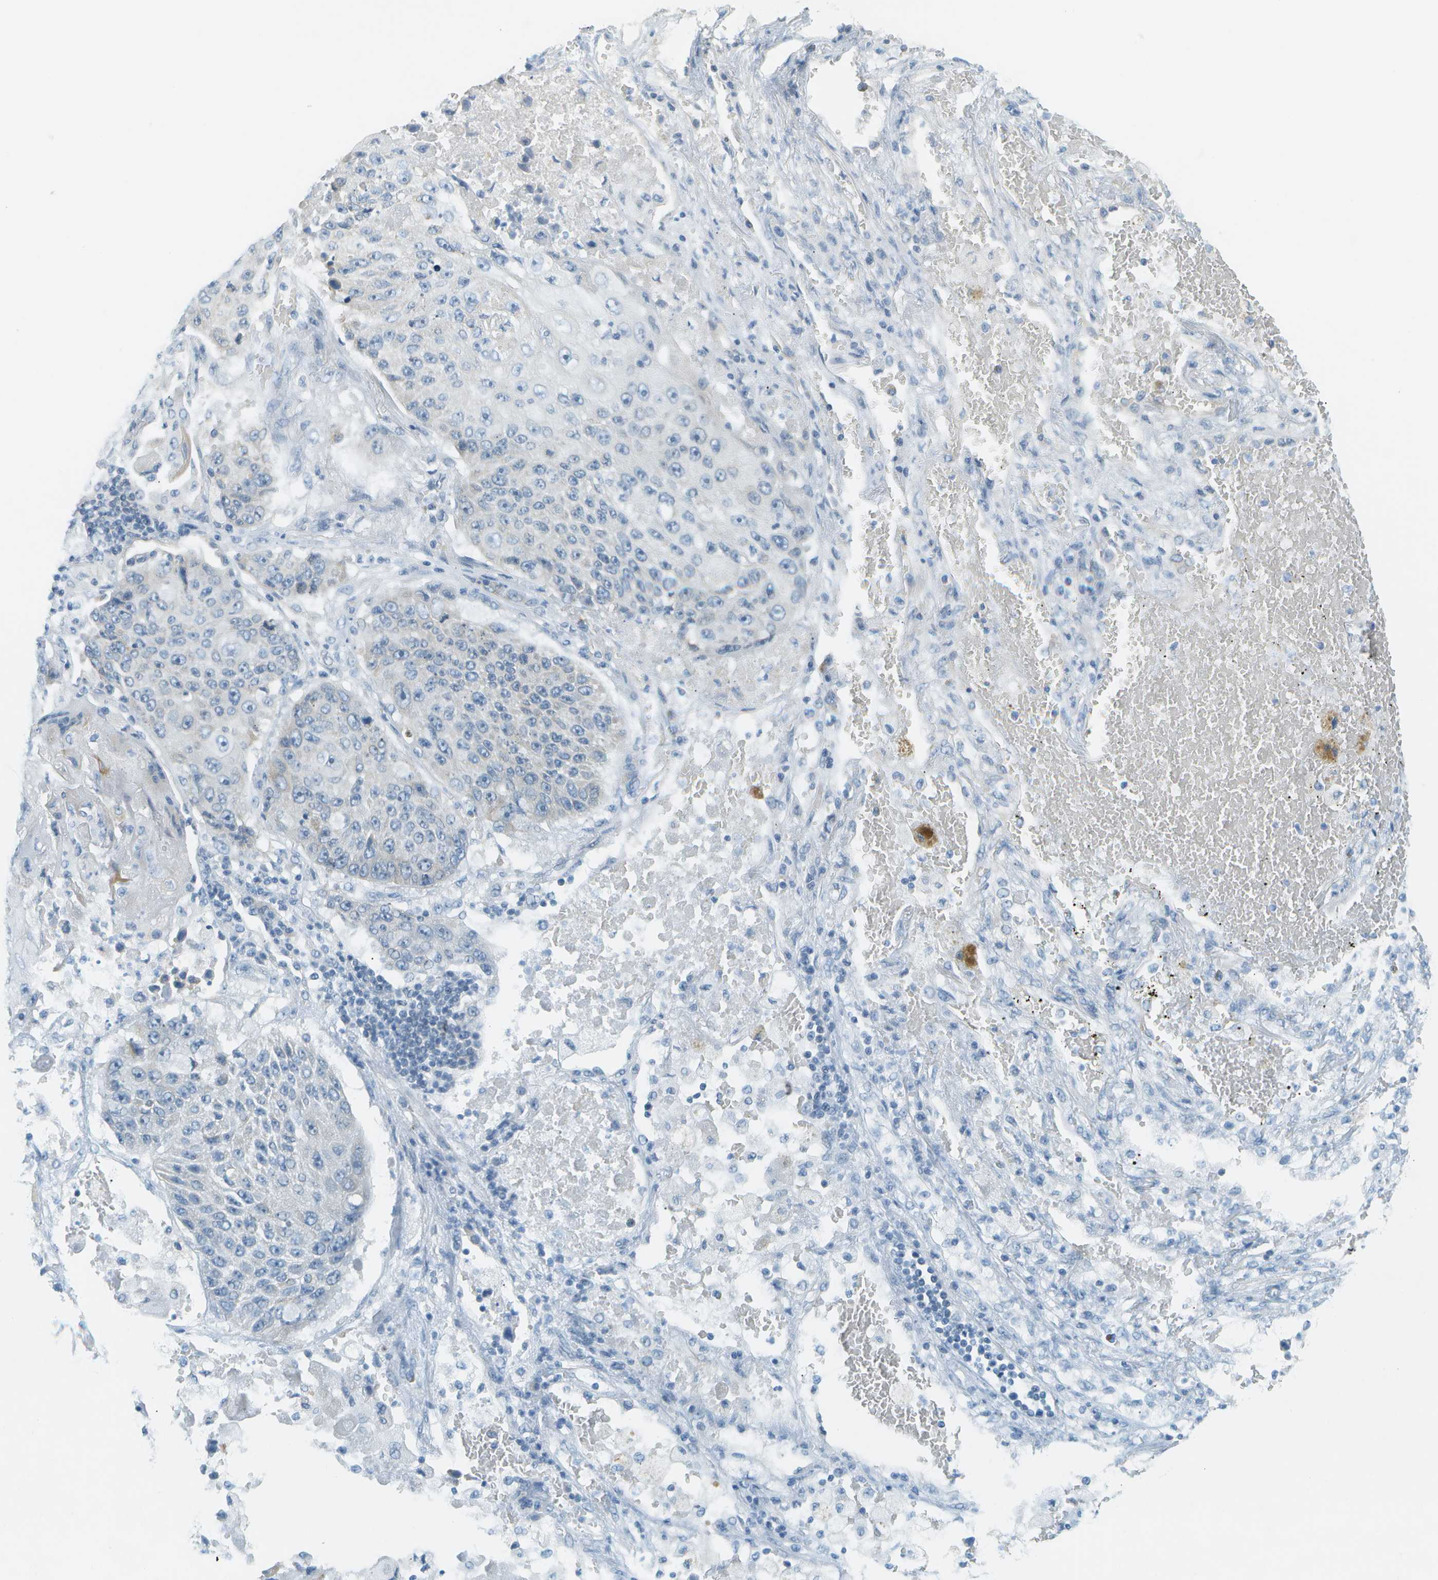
{"staining": {"intensity": "negative", "quantity": "none", "location": "none"}, "tissue": "lung cancer", "cell_type": "Tumor cells", "image_type": "cancer", "snomed": [{"axis": "morphology", "description": "Squamous cell carcinoma, NOS"}, {"axis": "topography", "description": "Lung"}], "caption": "Immunohistochemistry image of neoplastic tissue: lung squamous cell carcinoma stained with DAB (3,3'-diaminobenzidine) exhibits no significant protein expression in tumor cells.", "gene": "SMYD5", "patient": {"sex": "male", "age": 61}}